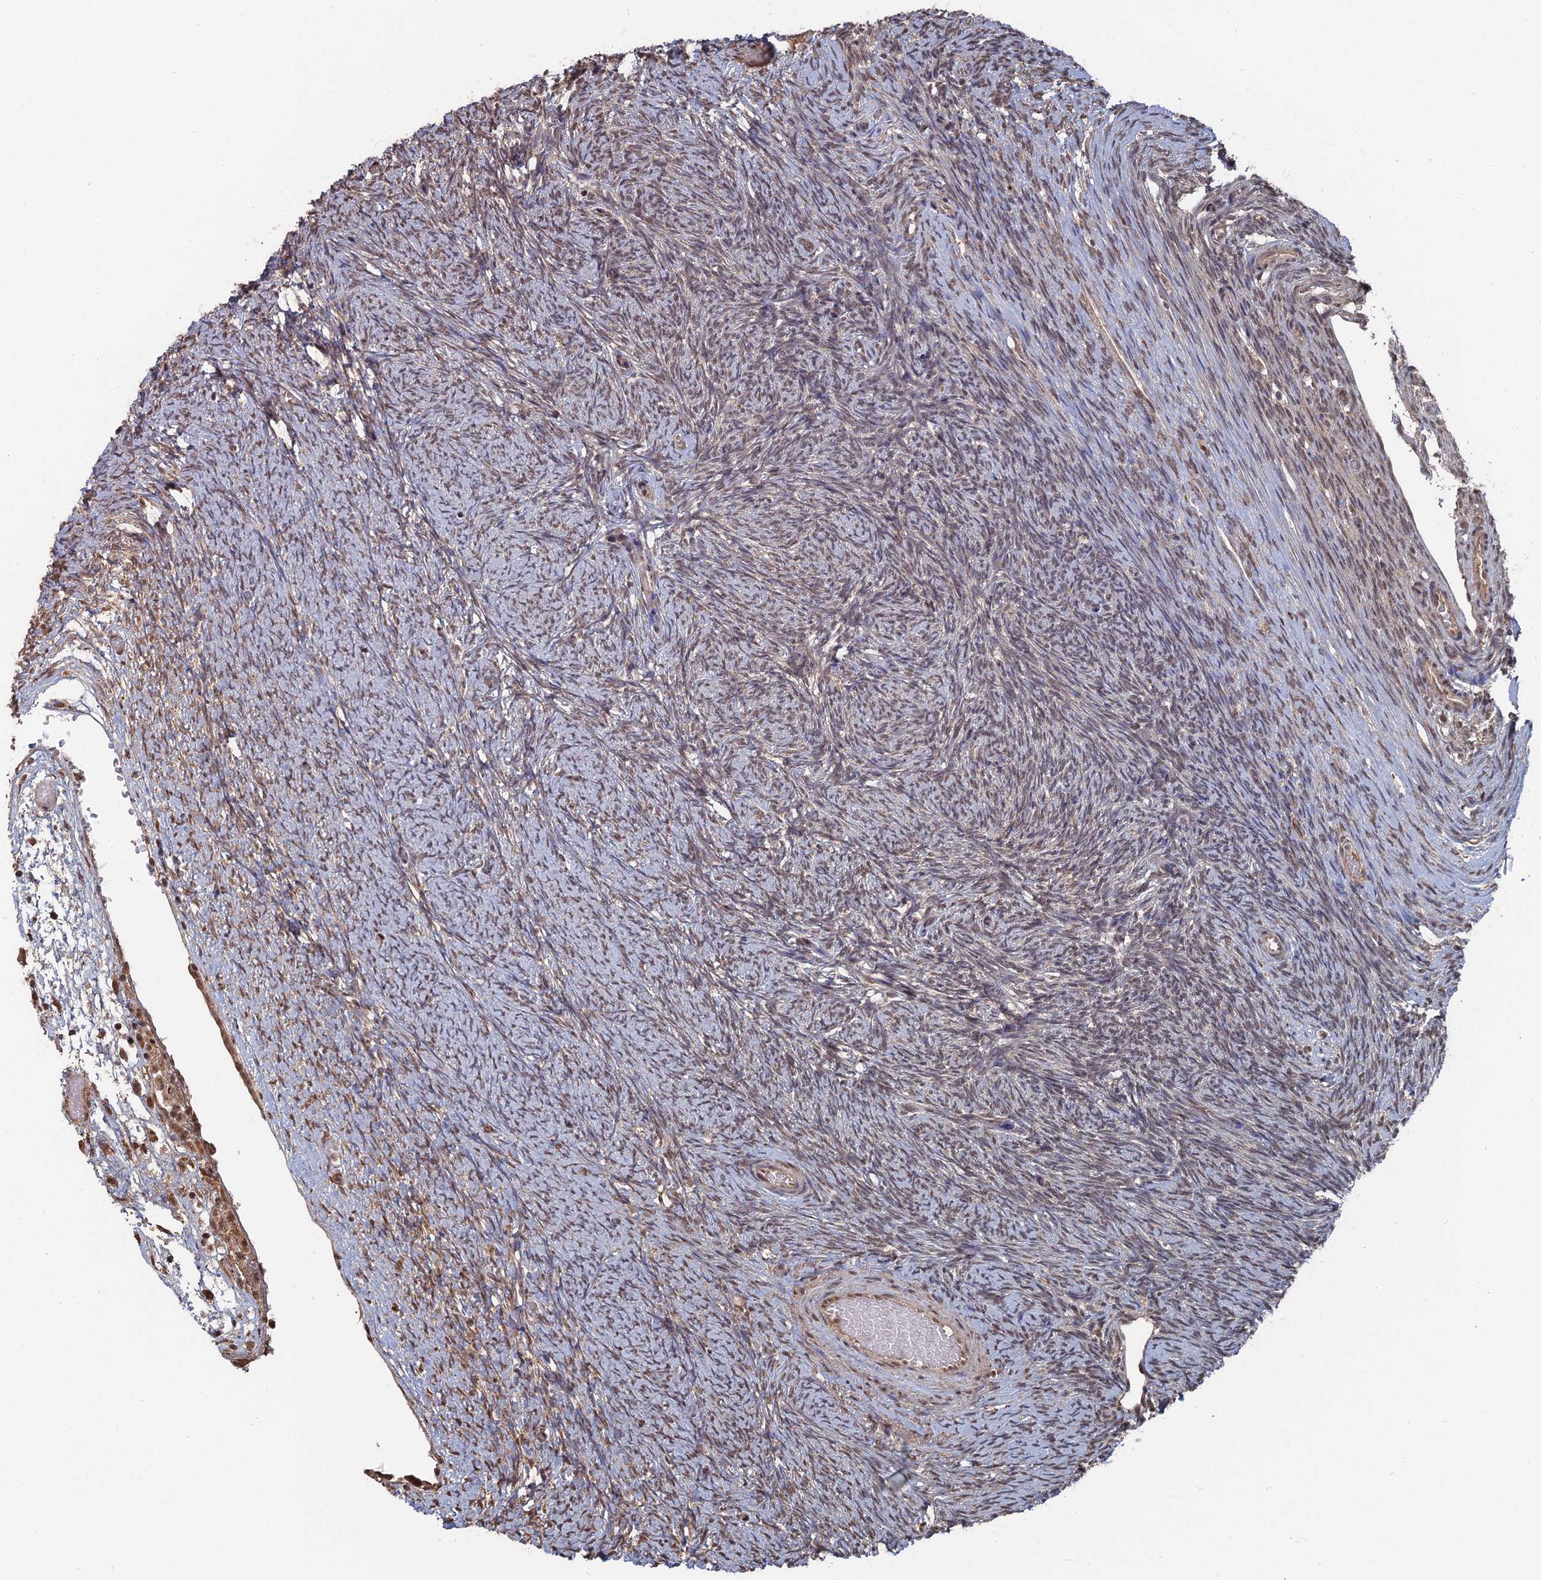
{"staining": {"intensity": "strong", "quantity": "25%-75%", "location": "cytoplasmic/membranous"}, "tissue": "ovary", "cell_type": "Follicle cells", "image_type": "normal", "snomed": [{"axis": "morphology", "description": "Normal tissue, NOS"}, {"axis": "topography", "description": "Ovary"}], "caption": "Follicle cells demonstrate high levels of strong cytoplasmic/membranous staining in about 25%-75% of cells in unremarkable ovary. The staining was performed using DAB (3,3'-diaminobenzidine), with brown indicating positive protein expression. Nuclei are stained blue with hematoxylin.", "gene": "CCNP", "patient": {"sex": "female", "age": 44}}